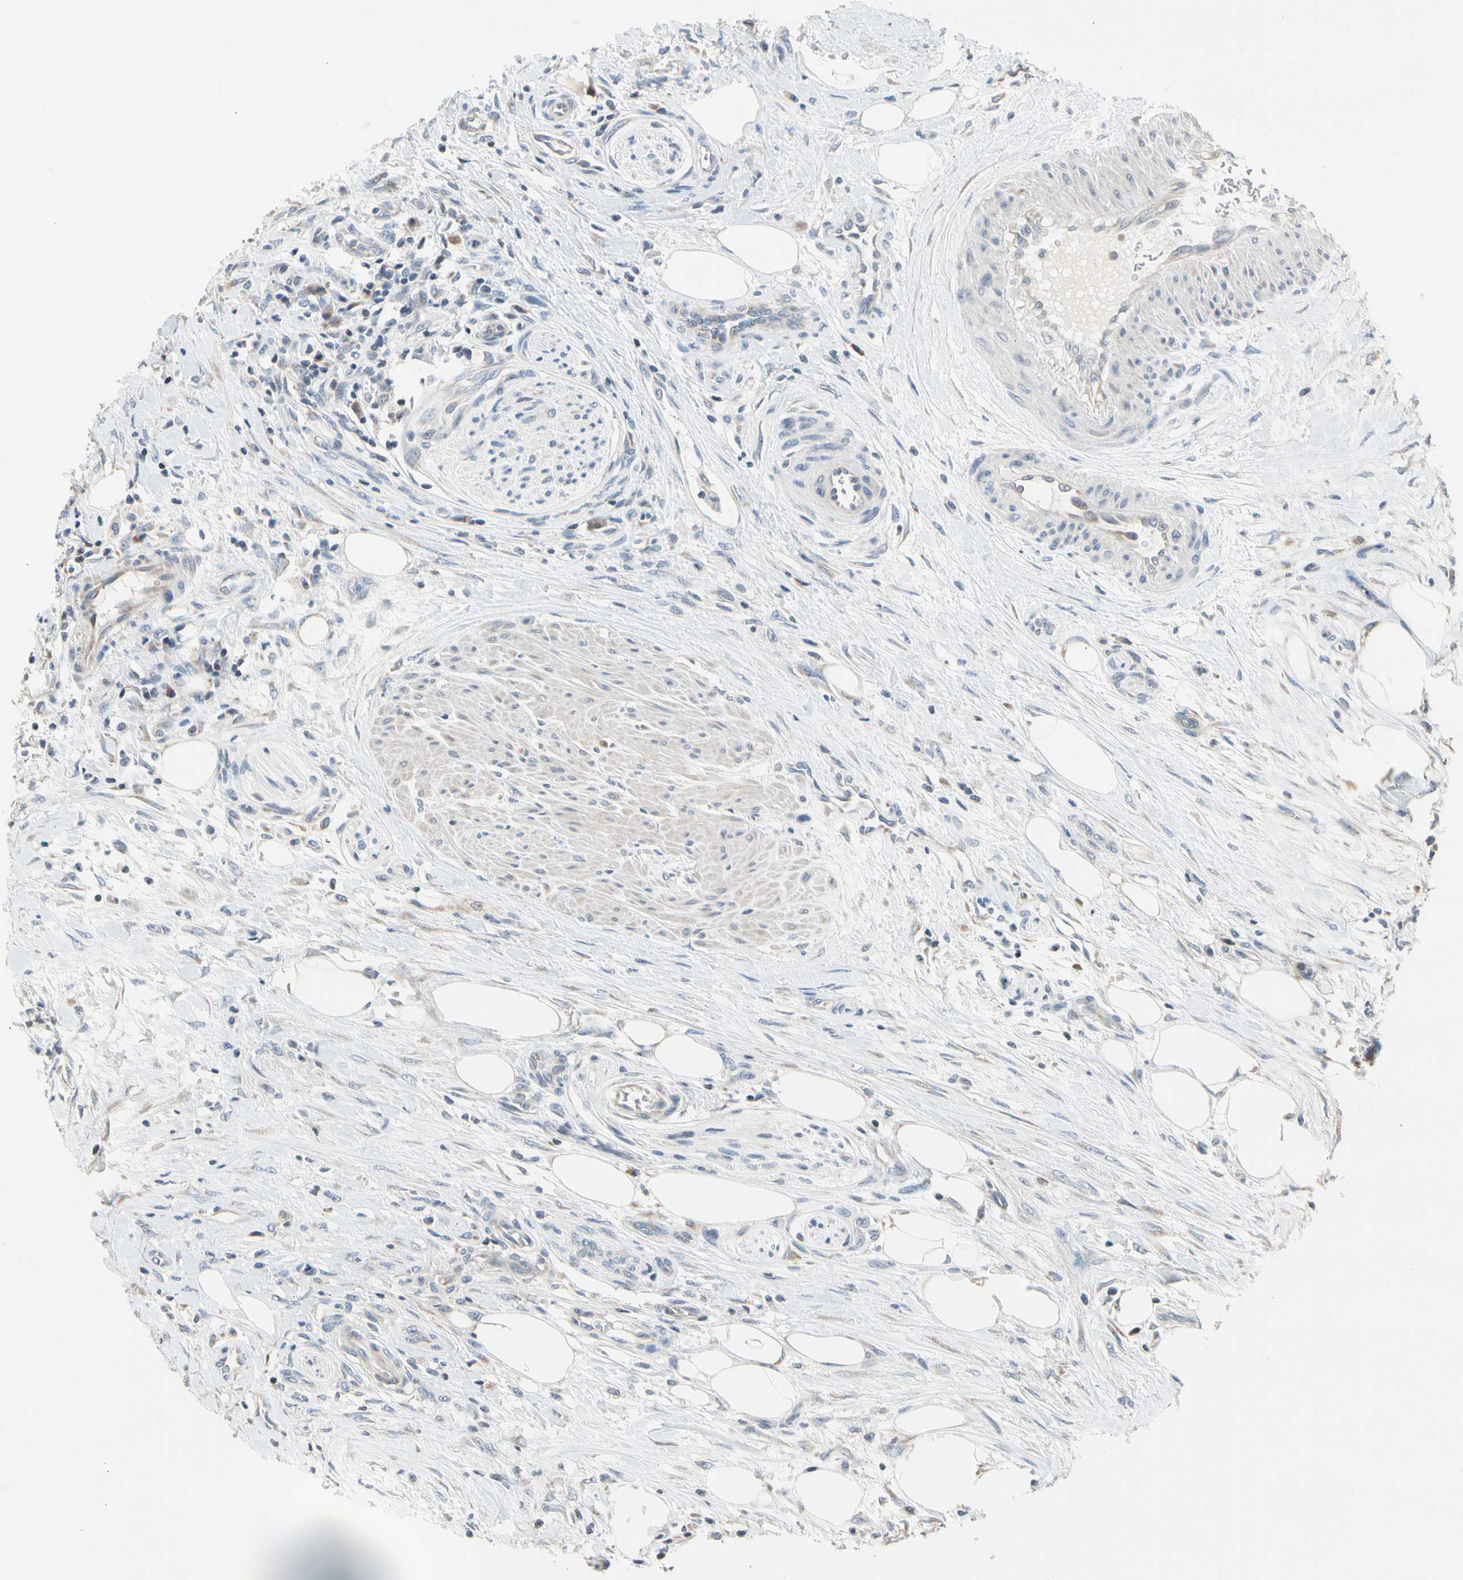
{"staining": {"intensity": "negative", "quantity": "none", "location": "none"}, "tissue": "urothelial cancer", "cell_type": "Tumor cells", "image_type": "cancer", "snomed": [{"axis": "morphology", "description": "Urothelial carcinoma, High grade"}, {"axis": "topography", "description": "Urinary bladder"}], "caption": "Urothelial carcinoma (high-grade) was stained to show a protein in brown. There is no significant expression in tumor cells.", "gene": "SOX30", "patient": {"sex": "male", "age": 35}}